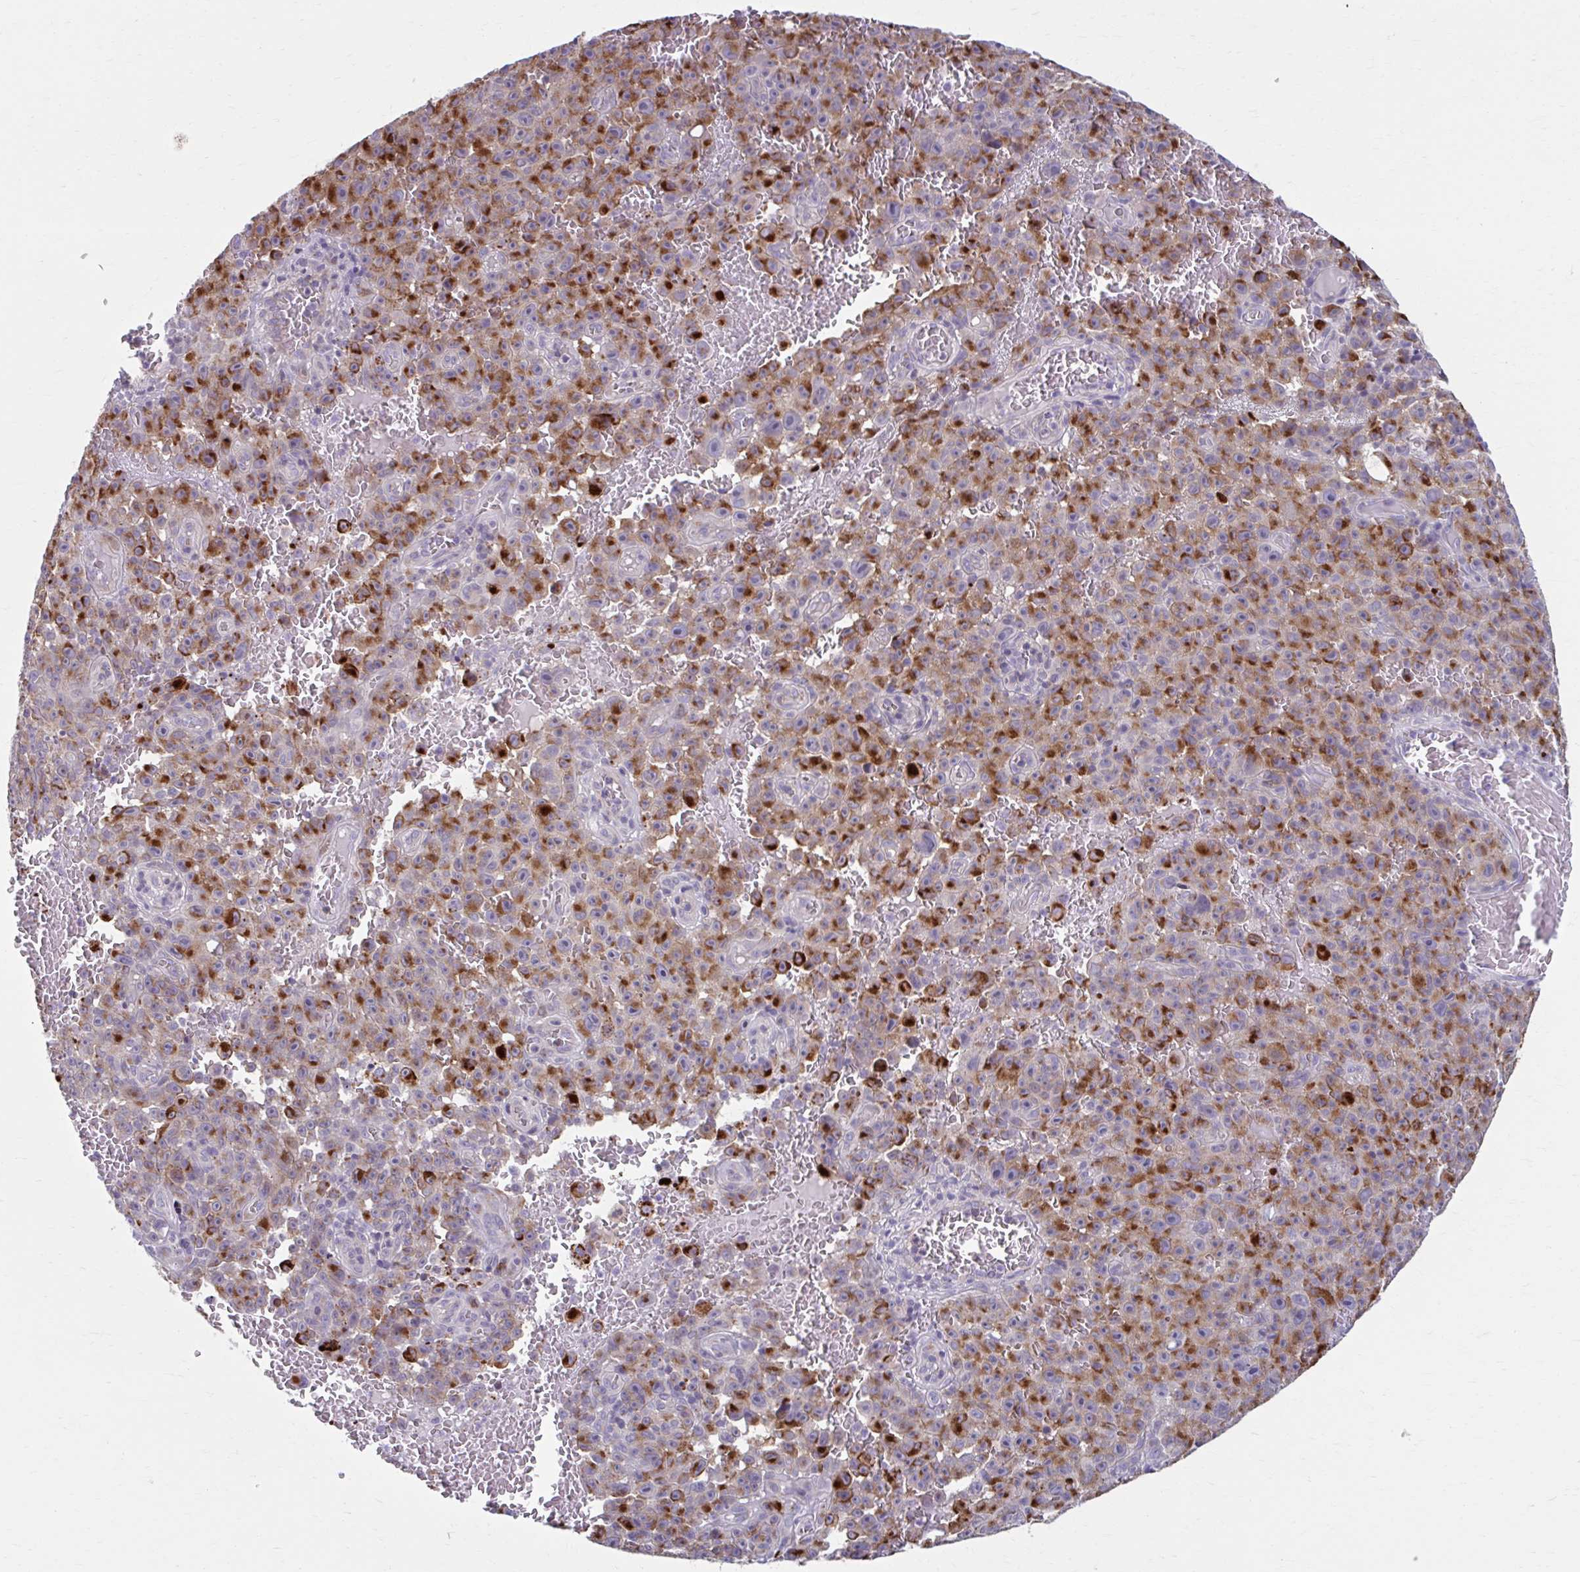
{"staining": {"intensity": "strong", "quantity": ">75%", "location": "cytoplasmic/membranous"}, "tissue": "melanoma", "cell_type": "Tumor cells", "image_type": "cancer", "snomed": [{"axis": "morphology", "description": "Malignant melanoma, NOS"}, {"axis": "topography", "description": "Skin"}], "caption": "Immunohistochemistry (DAB (3,3'-diaminobenzidine)) staining of human melanoma reveals strong cytoplasmic/membranous protein positivity in about >75% of tumor cells. (Brightfield microscopy of DAB IHC at high magnification).", "gene": "CHST3", "patient": {"sex": "female", "age": 82}}